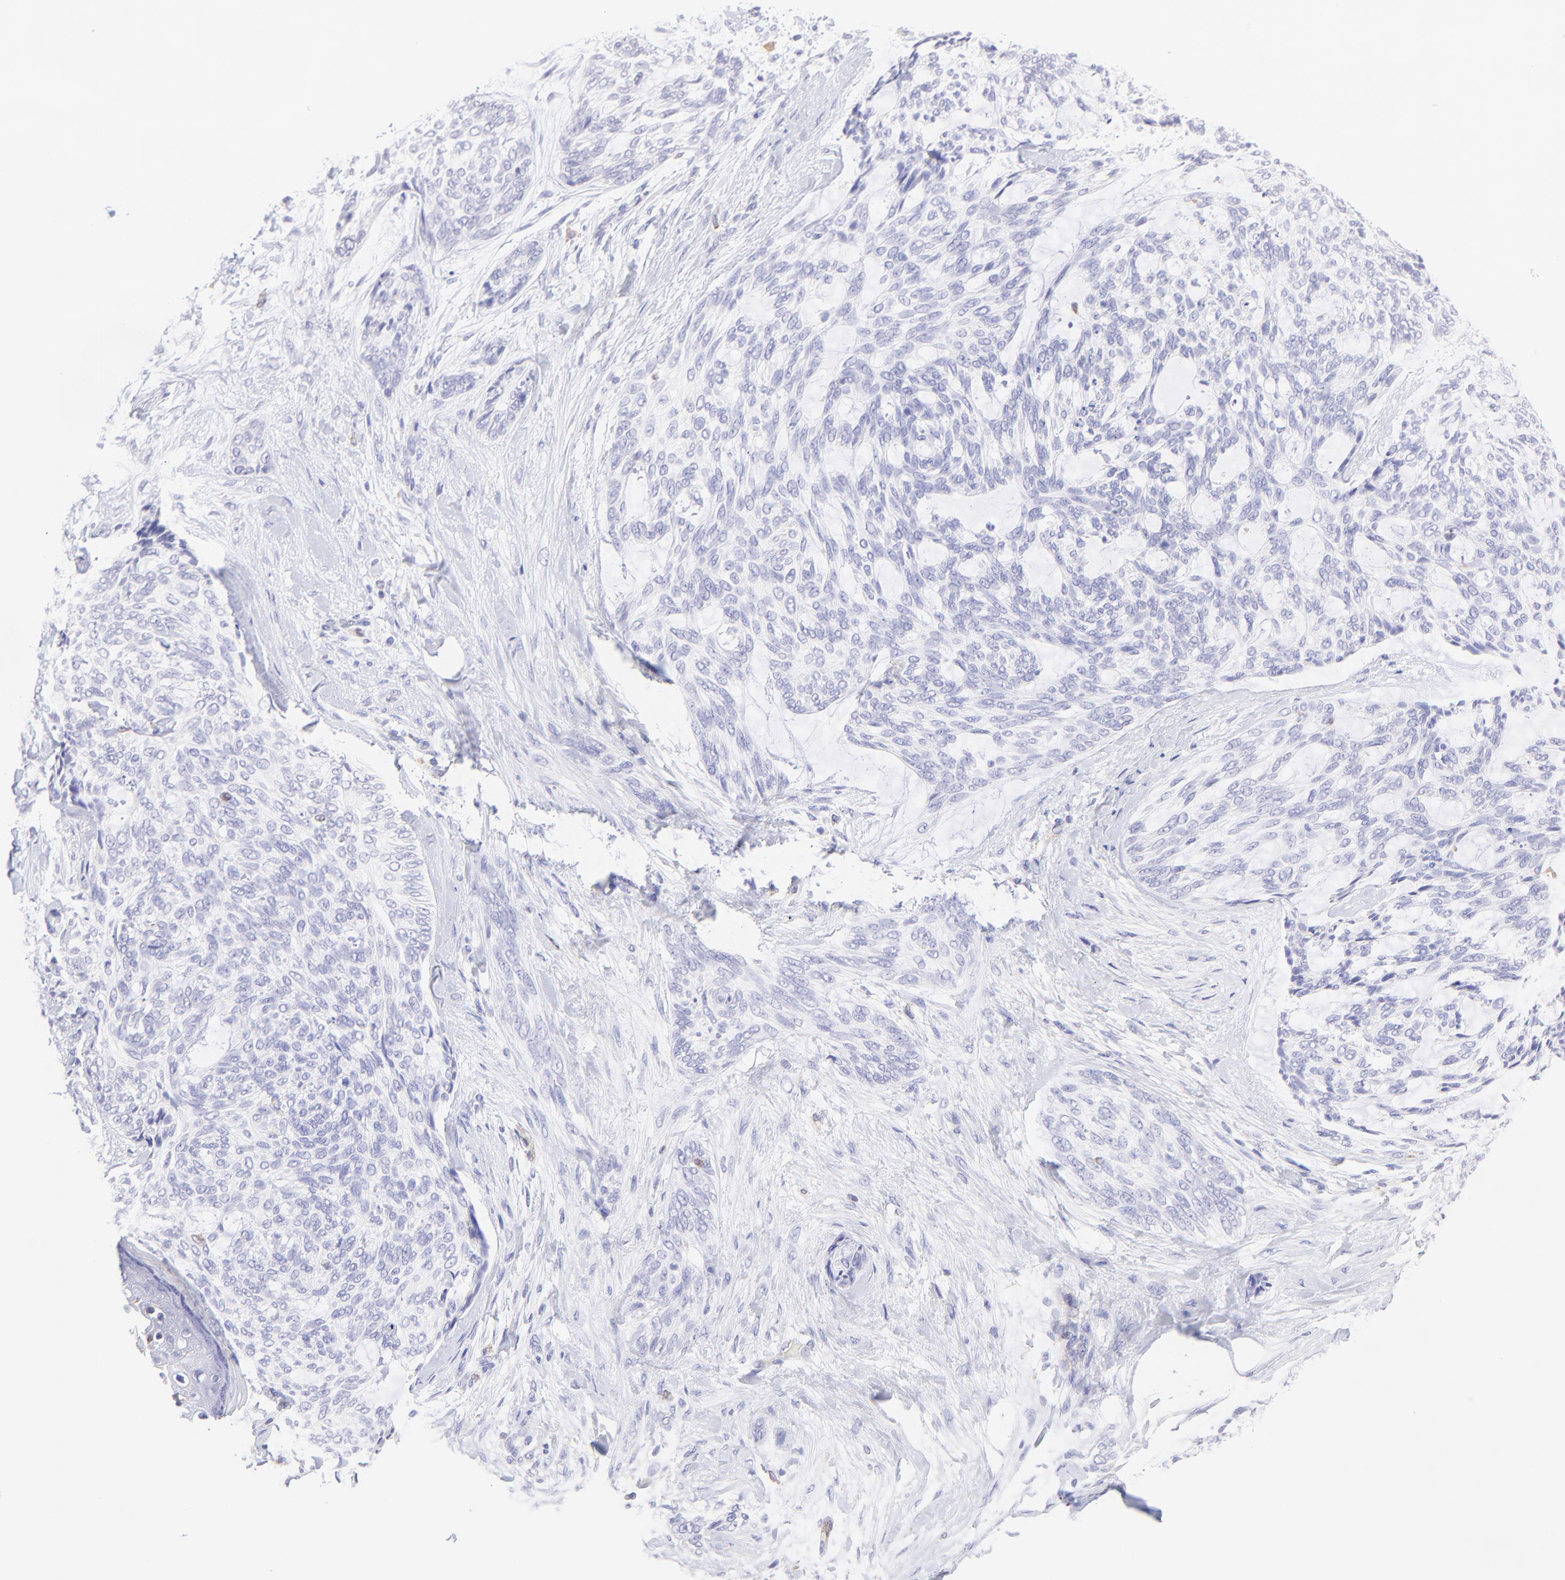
{"staining": {"intensity": "negative", "quantity": "none", "location": "none"}, "tissue": "skin cancer", "cell_type": "Tumor cells", "image_type": "cancer", "snomed": [{"axis": "morphology", "description": "Normal tissue, NOS"}, {"axis": "morphology", "description": "Basal cell carcinoma"}, {"axis": "topography", "description": "Skin"}], "caption": "This histopathology image is of basal cell carcinoma (skin) stained with immunohistochemistry (IHC) to label a protein in brown with the nuclei are counter-stained blue. There is no staining in tumor cells.", "gene": "IRAG2", "patient": {"sex": "female", "age": 71}}